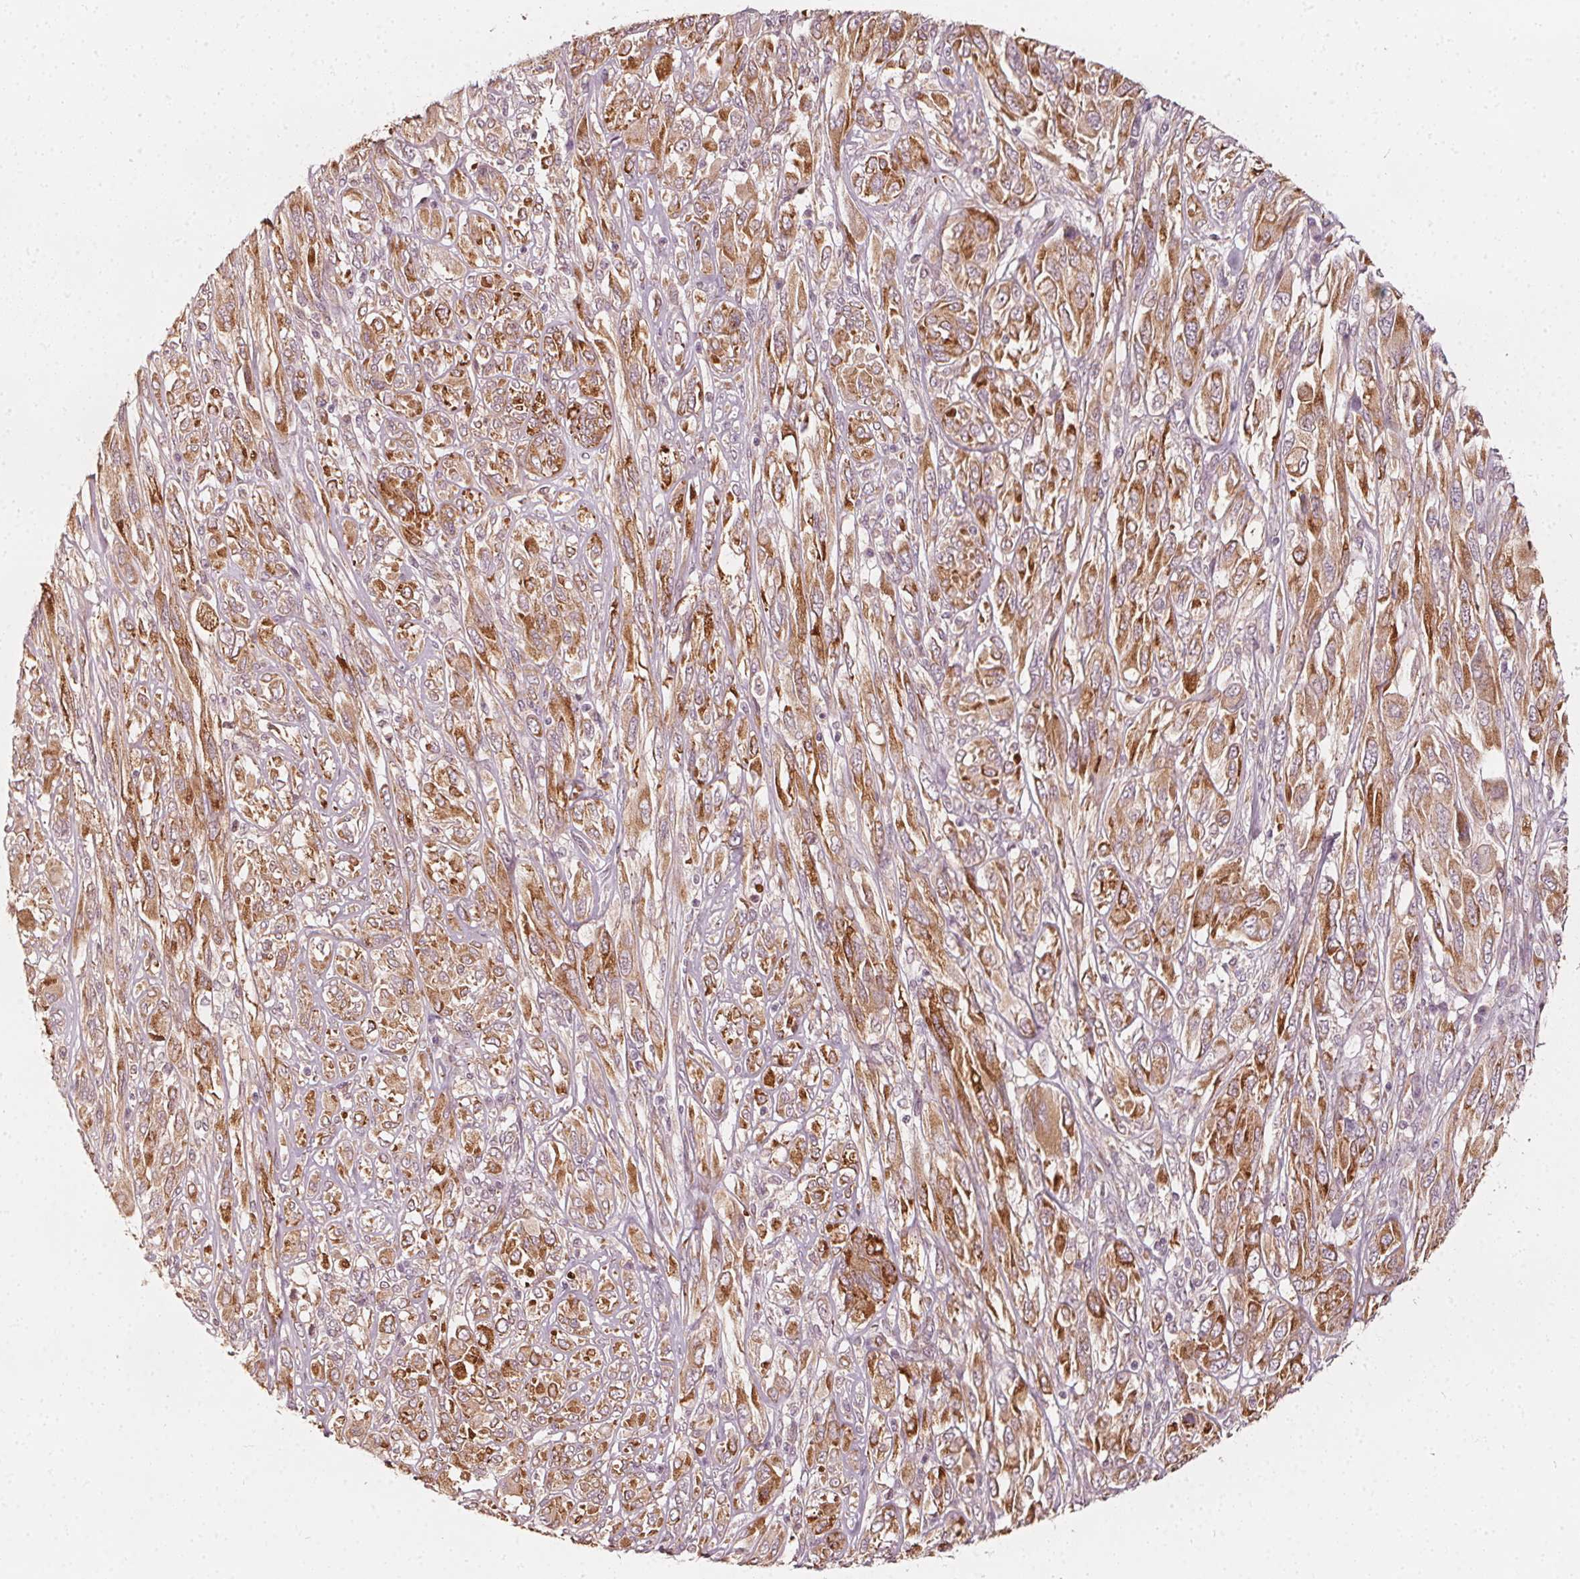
{"staining": {"intensity": "moderate", "quantity": ">75%", "location": "cytoplasmic/membranous"}, "tissue": "melanoma", "cell_type": "Tumor cells", "image_type": "cancer", "snomed": [{"axis": "morphology", "description": "Malignant melanoma, NOS"}, {"axis": "topography", "description": "Skin"}], "caption": "IHC of melanoma displays medium levels of moderate cytoplasmic/membranous expression in approximately >75% of tumor cells.", "gene": "NPC1L1", "patient": {"sex": "female", "age": 91}}